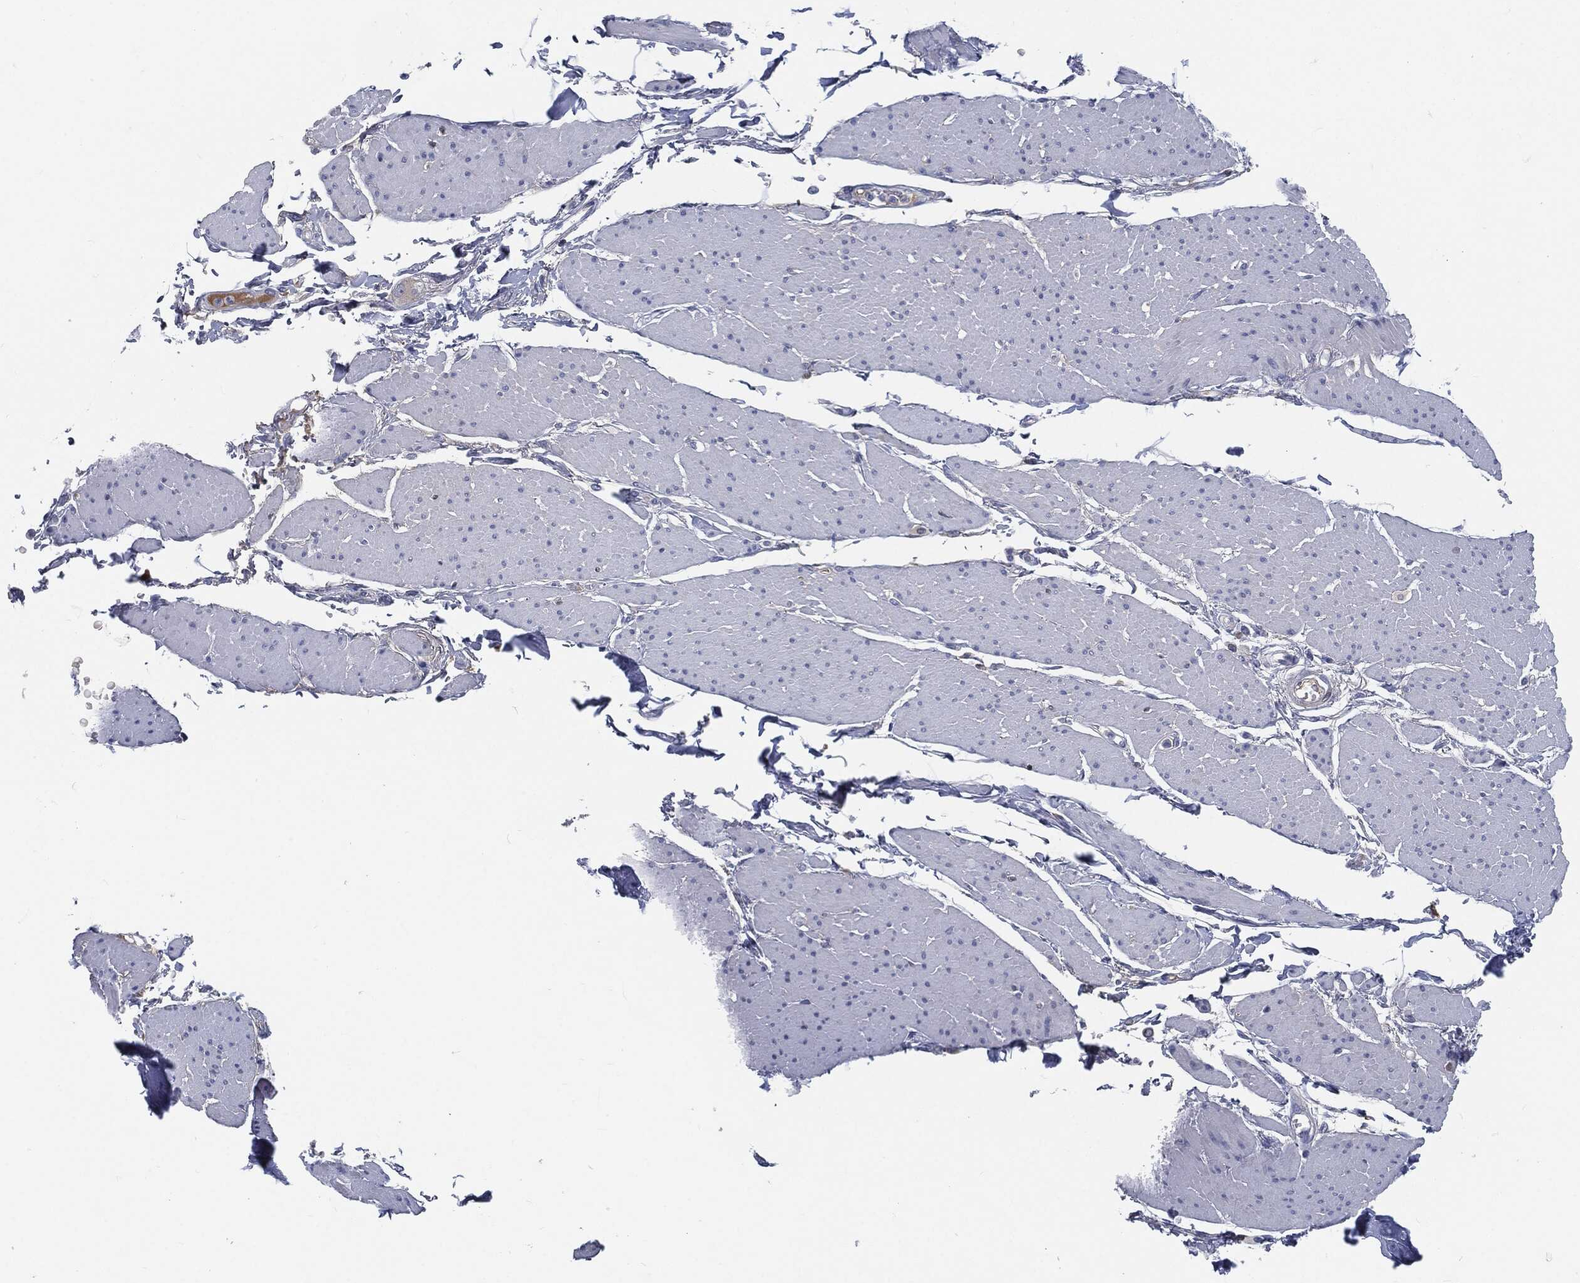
{"staining": {"intensity": "negative", "quantity": "none", "location": "none"}, "tissue": "smooth muscle", "cell_type": "Smooth muscle cells", "image_type": "normal", "snomed": [{"axis": "morphology", "description": "Normal tissue, NOS"}, {"axis": "topography", "description": "Smooth muscle"}, {"axis": "topography", "description": "Anal"}], "caption": "Immunohistochemical staining of normal smooth muscle demonstrates no significant positivity in smooth muscle cells. (DAB (3,3'-diaminobenzidine) immunohistochemistry (IHC) visualized using brightfield microscopy, high magnification).", "gene": "MST1", "patient": {"sex": "male", "age": 83}}